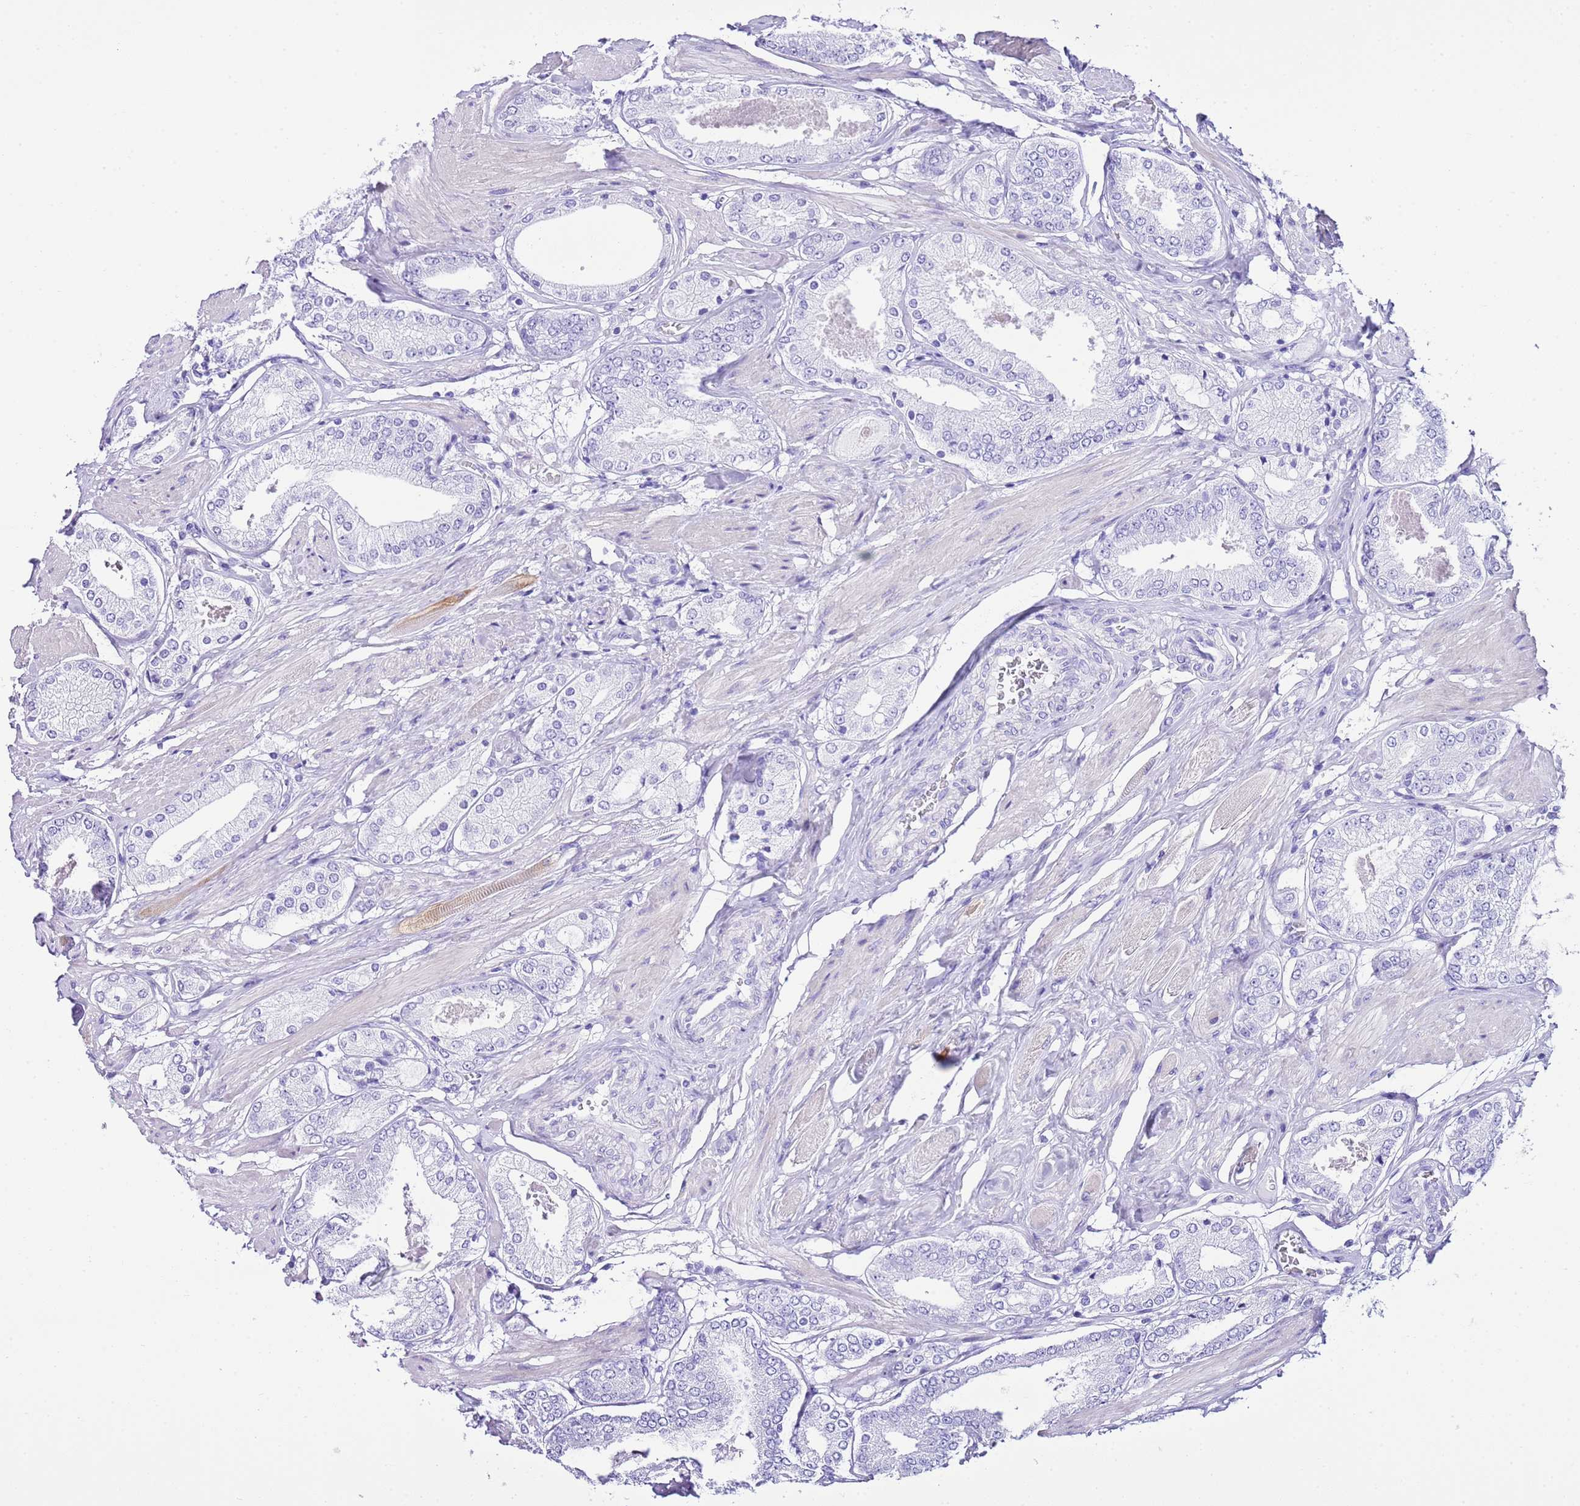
{"staining": {"intensity": "negative", "quantity": "none", "location": "none"}, "tissue": "prostate cancer", "cell_type": "Tumor cells", "image_type": "cancer", "snomed": [{"axis": "morphology", "description": "Adenocarcinoma, High grade"}, {"axis": "topography", "description": "Prostate and seminal vesicle, NOS"}], "caption": "Human prostate cancer stained for a protein using immunohistochemistry displays no expression in tumor cells.", "gene": "KCNC1", "patient": {"sex": "male", "age": 64}}